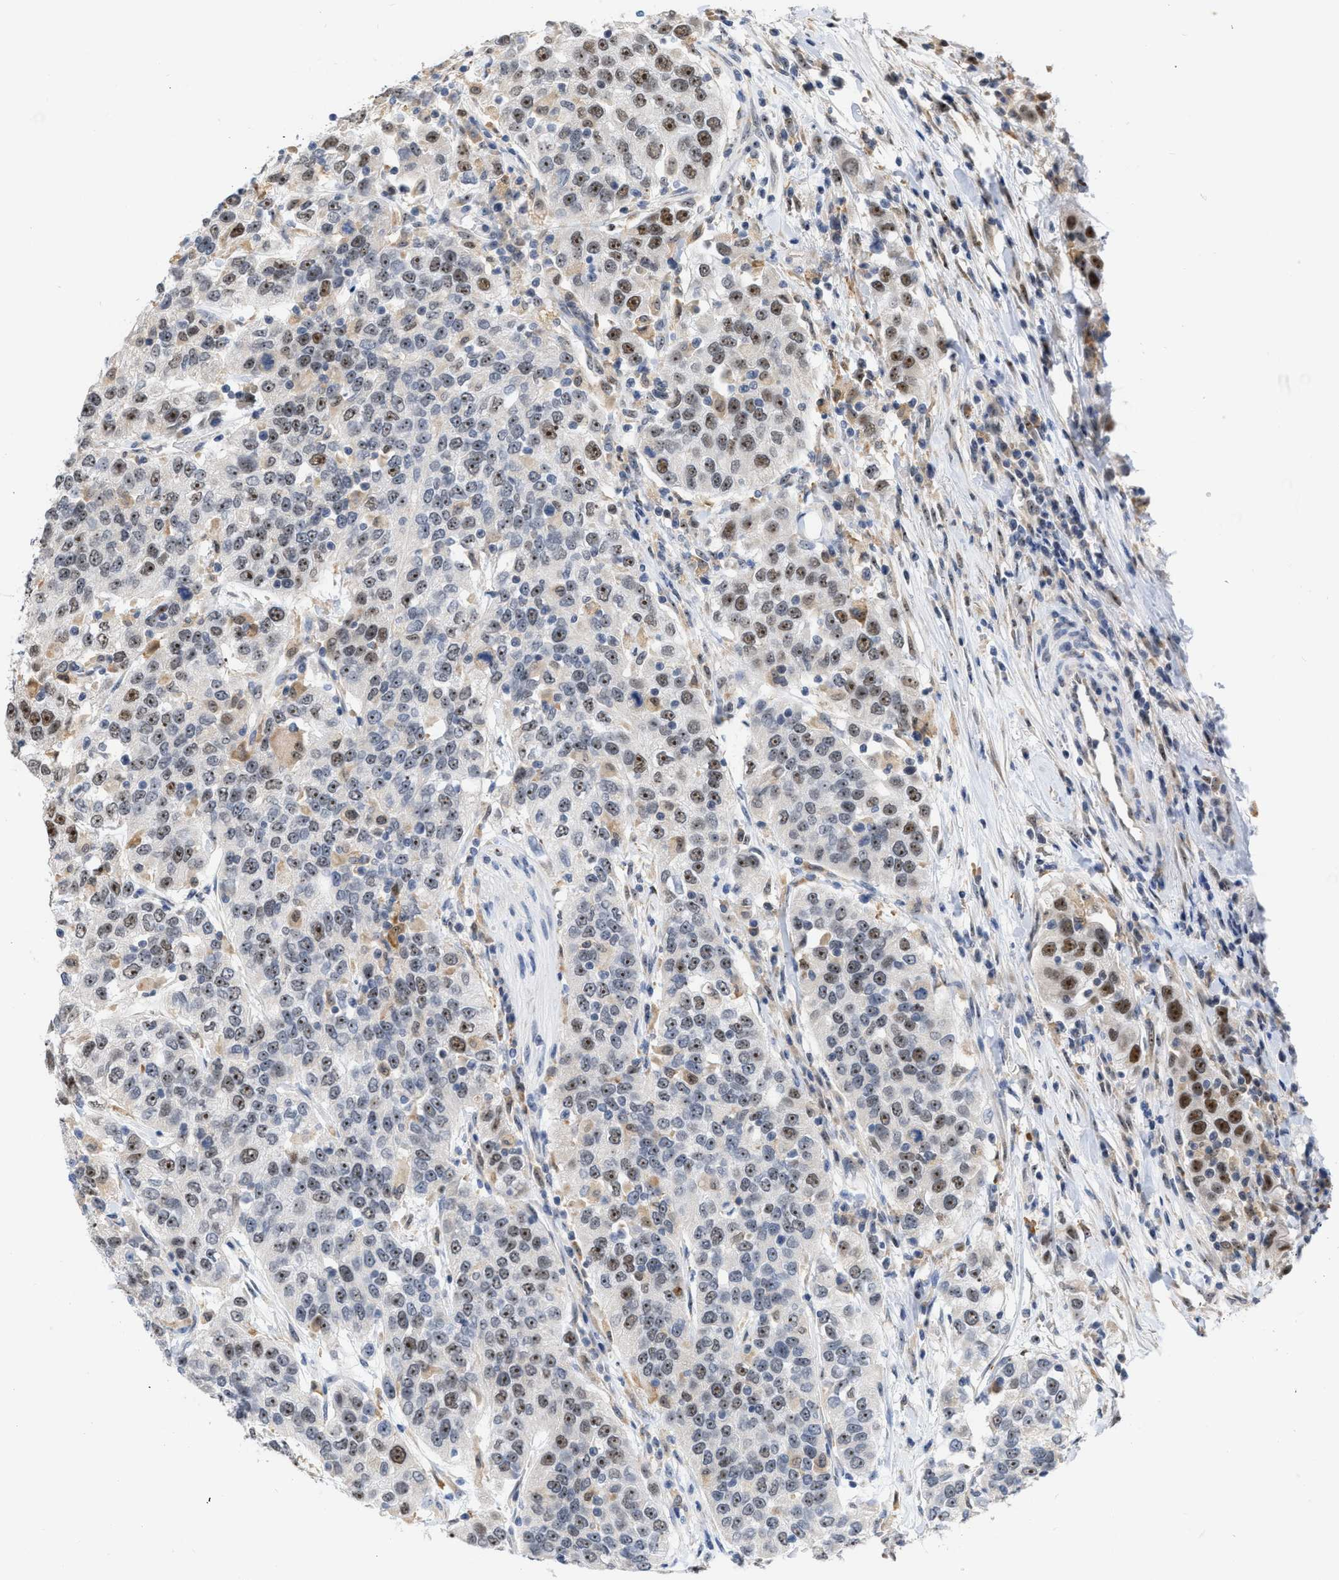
{"staining": {"intensity": "moderate", "quantity": "25%-75%", "location": "nuclear"}, "tissue": "urothelial cancer", "cell_type": "Tumor cells", "image_type": "cancer", "snomed": [{"axis": "morphology", "description": "Urothelial carcinoma, High grade"}, {"axis": "topography", "description": "Urinary bladder"}], "caption": "Immunohistochemical staining of human urothelial cancer shows moderate nuclear protein staining in about 25%-75% of tumor cells.", "gene": "ELAC2", "patient": {"sex": "female", "age": 80}}